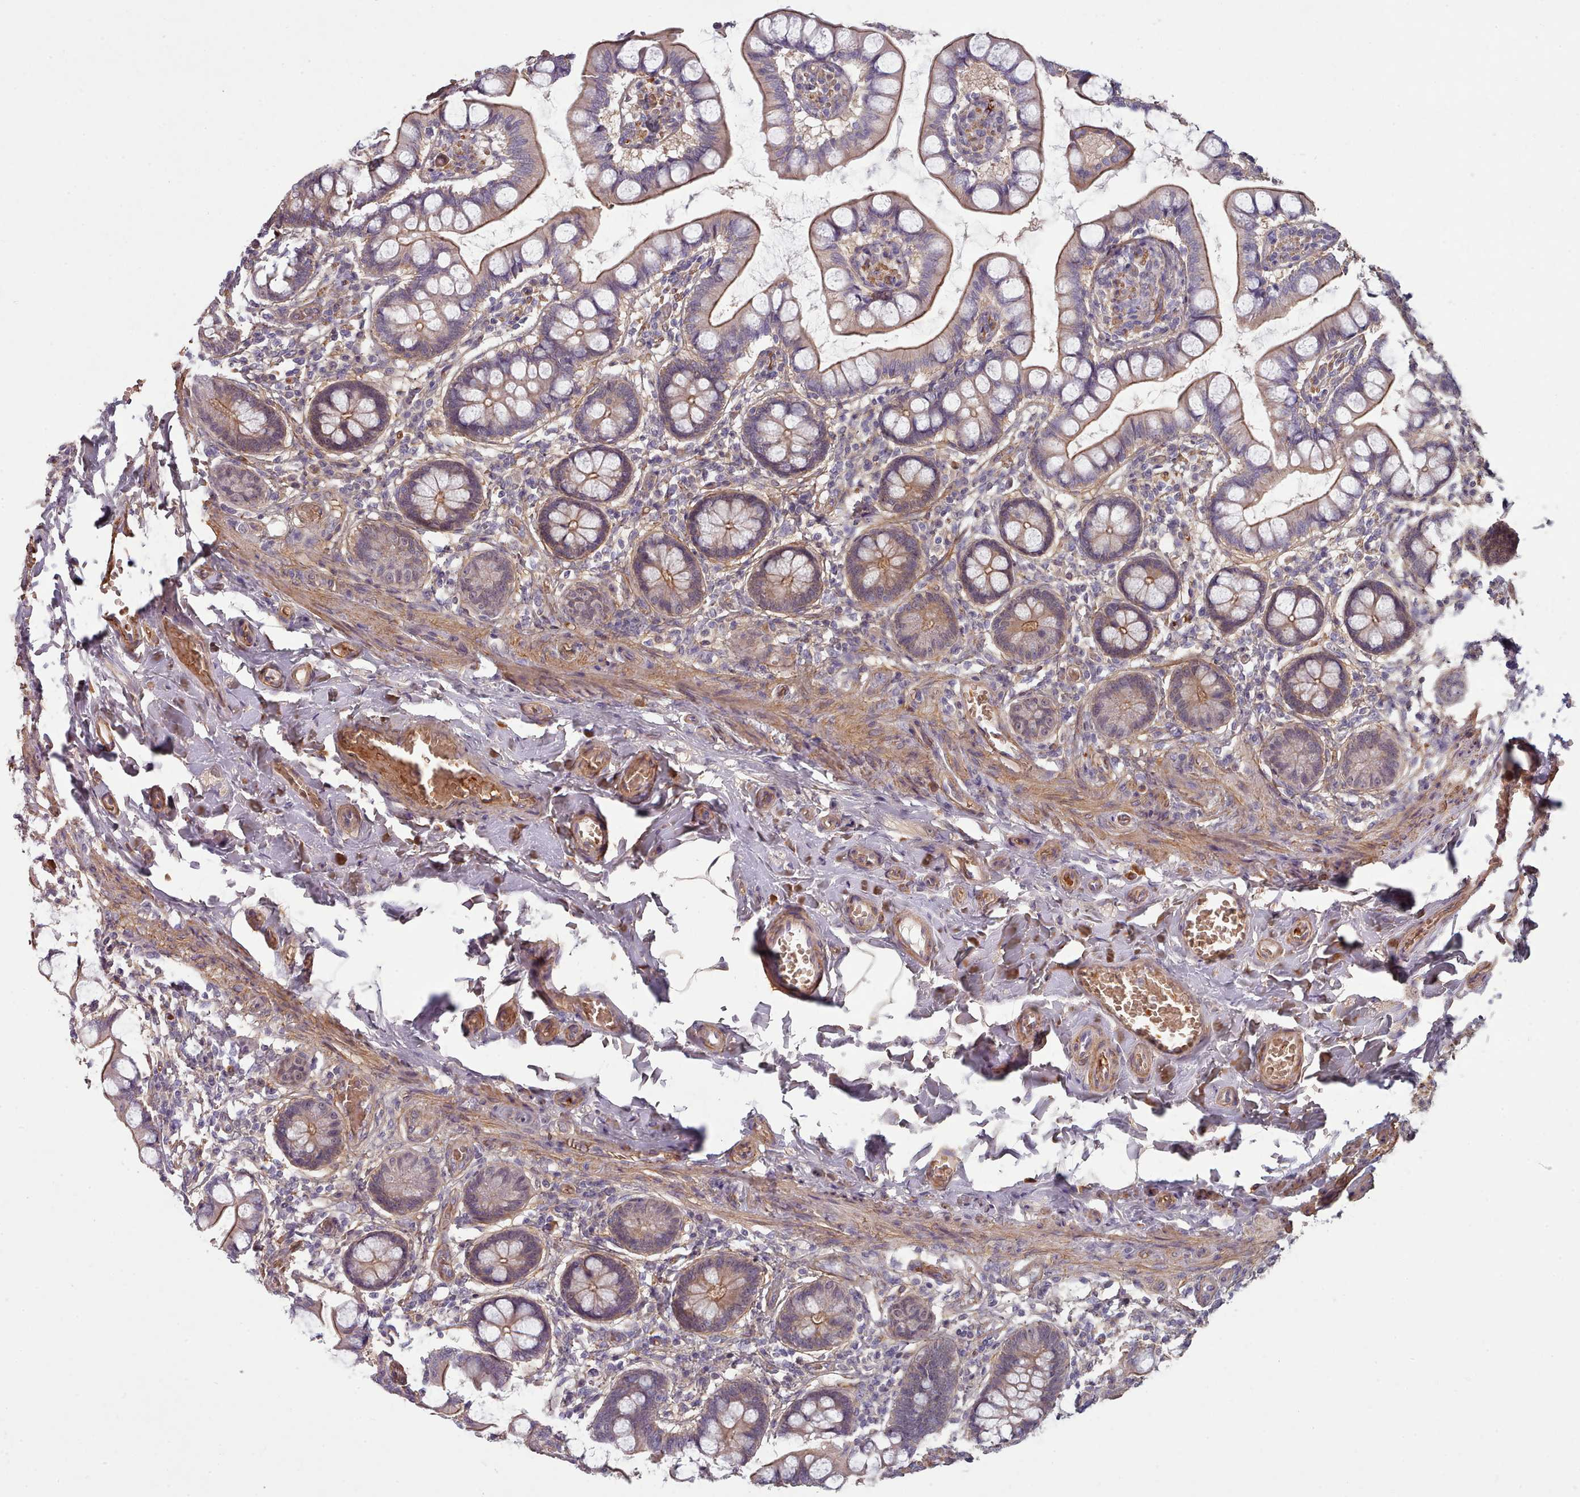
{"staining": {"intensity": "moderate", "quantity": ">75%", "location": "cytoplasmic/membranous"}, "tissue": "small intestine", "cell_type": "Glandular cells", "image_type": "normal", "snomed": [{"axis": "morphology", "description": "Normal tissue, NOS"}, {"axis": "topography", "description": "Small intestine"}], "caption": "Immunohistochemical staining of normal human small intestine reveals moderate cytoplasmic/membranous protein expression in approximately >75% of glandular cells.", "gene": "CLNS1A", "patient": {"sex": "male", "age": 52}}